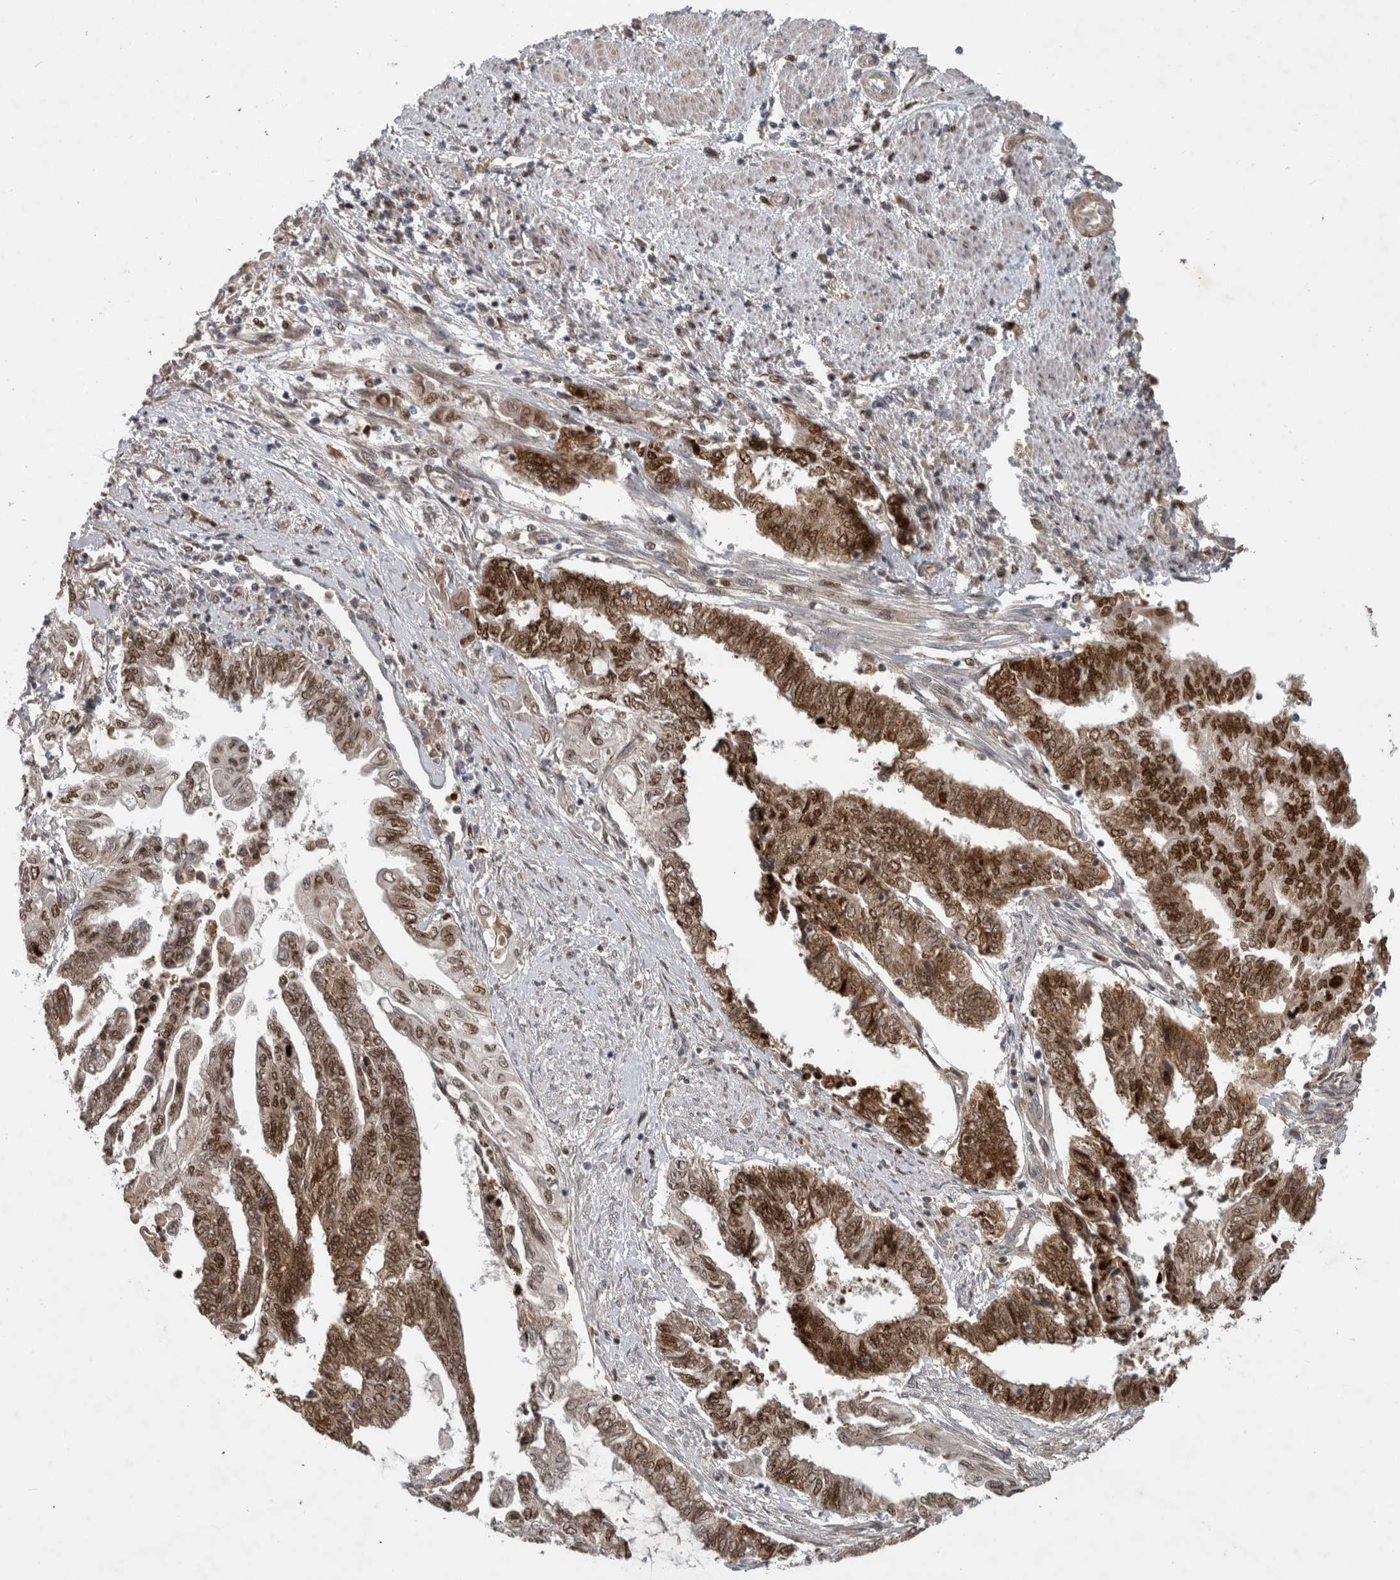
{"staining": {"intensity": "moderate", "quantity": ">75%", "location": "cytoplasmic/membranous,nuclear"}, "tissue": "endometrial cancer", "cell_type": "Tumor cells", "image_type": "cancer", "snomed": [{"axis": "morphology", "description": "Adenocarcinoma, NOS"}, {"axis": "topography", "description": "Uterus"}, {"axis": "topography", "description": "Endometrium"}], "caption": "DAB (3,3'-diaminobenzidine) immunohistochemical staining of human adenocarcinoma (endometrial) demonstrates moderate cytoplasmic/membranous and nuclear protein positivity in about >75% of tumor cells. The protein is stained brown, and the nuclei are stained in blue (DAB (3,3'-diaminobenzidine) IHC with brightfield microscopy, high magnification).", "gene": "INSRR", "patient": {"sex": "female", "age": 70}}